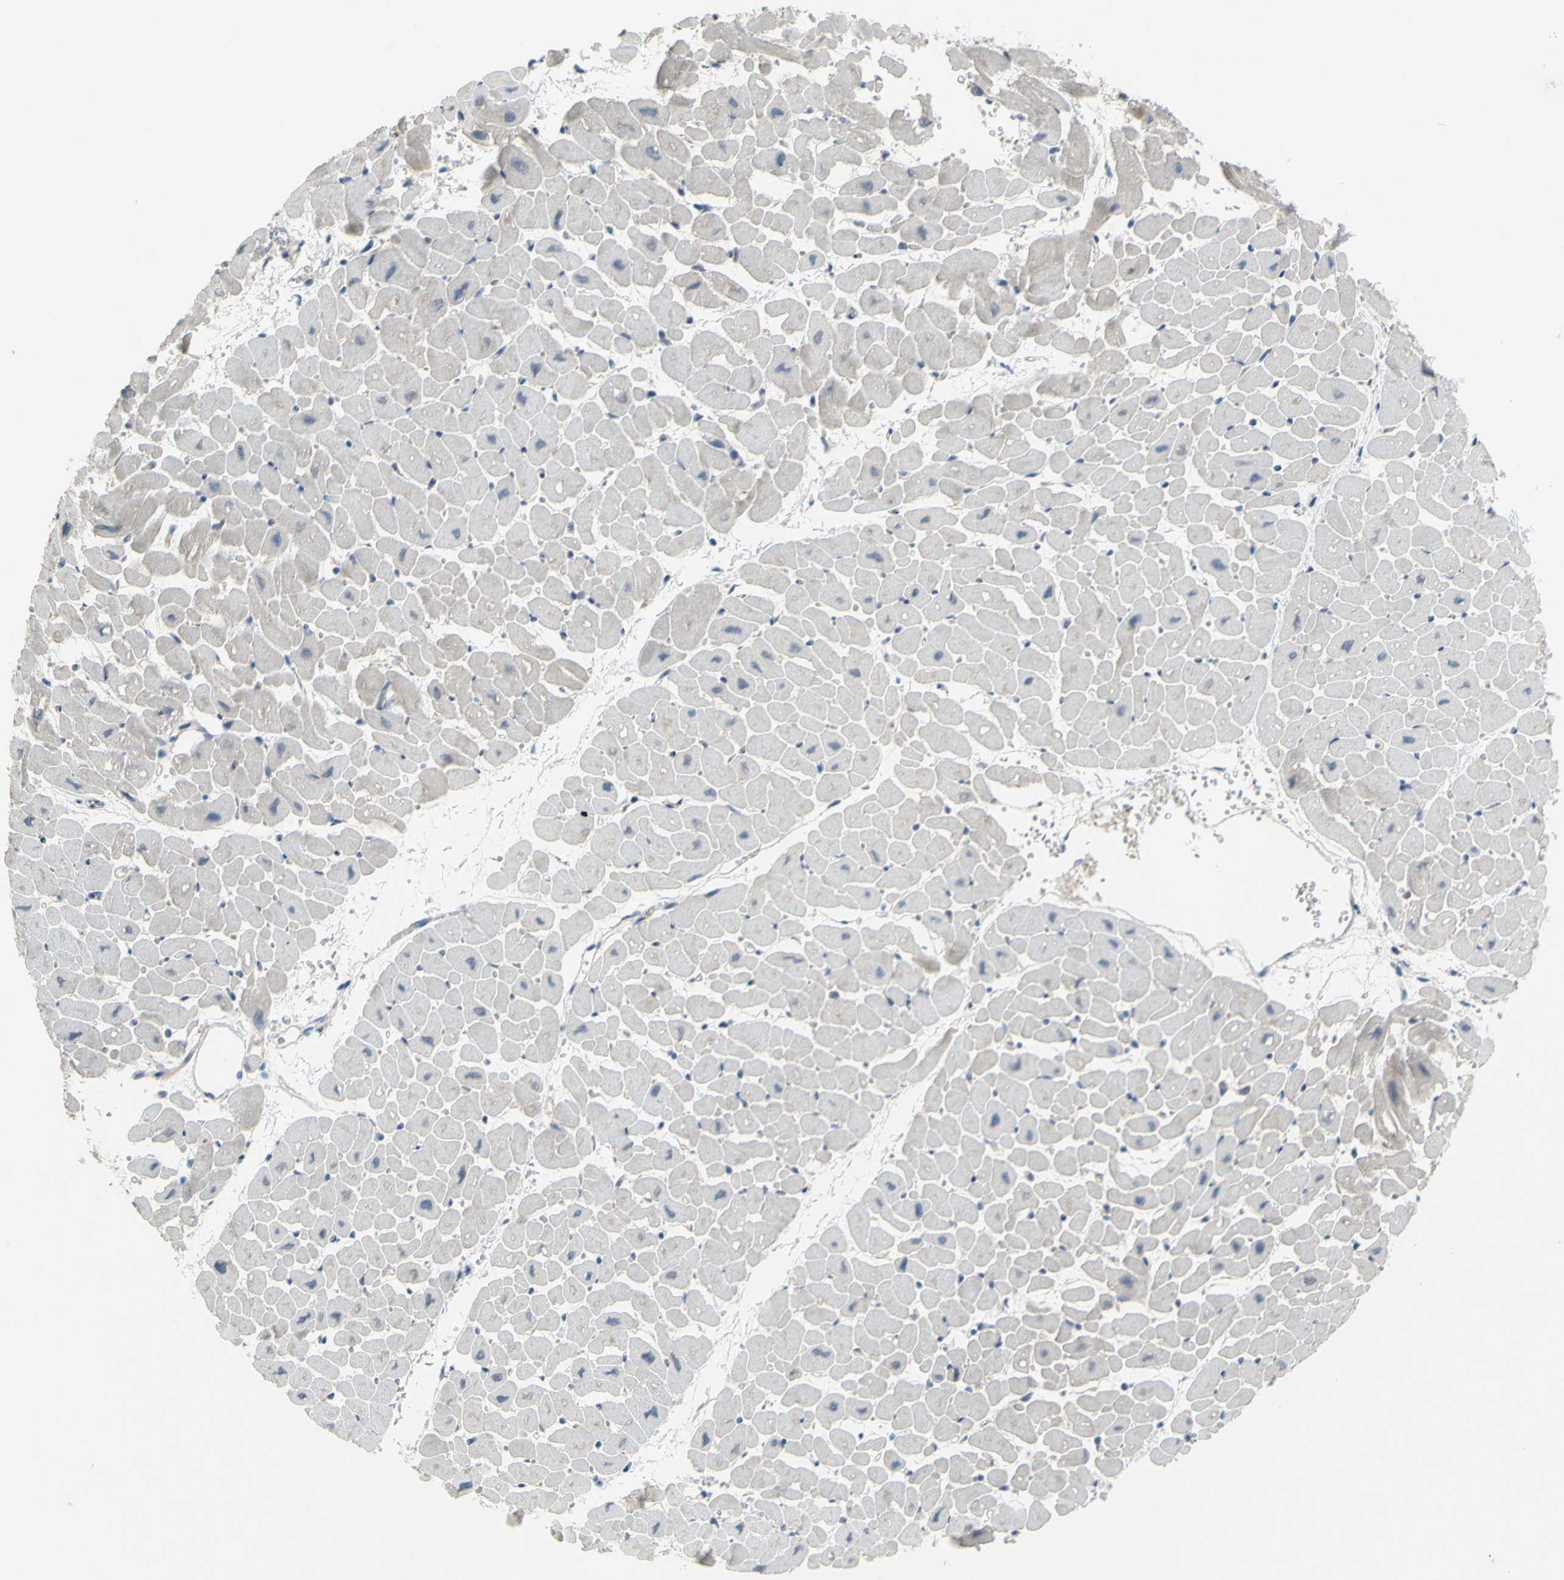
{"staining": {"intensity": "negative", "quantity": "none", "location": "none"}, "tissue": "heart muscle", "cell_type": "Cardiomyocytes", "image_type": "normal", "snomed": [{"axis": "morphology", "description": "Normal tissue, NOS"}, {"axis": "topography", "description": "Heart"}], "caption": "Immunohistochemistry histopathology image of normal heart muscle: human heart muscle stained with DAB (3,3'-diaminobenzidine) demonstrates no significant protein expression in cardiomyocytes. (Stains: DAB (3,3'-diaminobenzidine) IHC with hematoxylin counter stain, Microscopy: brightfield microscopy at high magnification).", "gene": "GRAMD2B", "patient": {"sex": "male", "age": 45}}